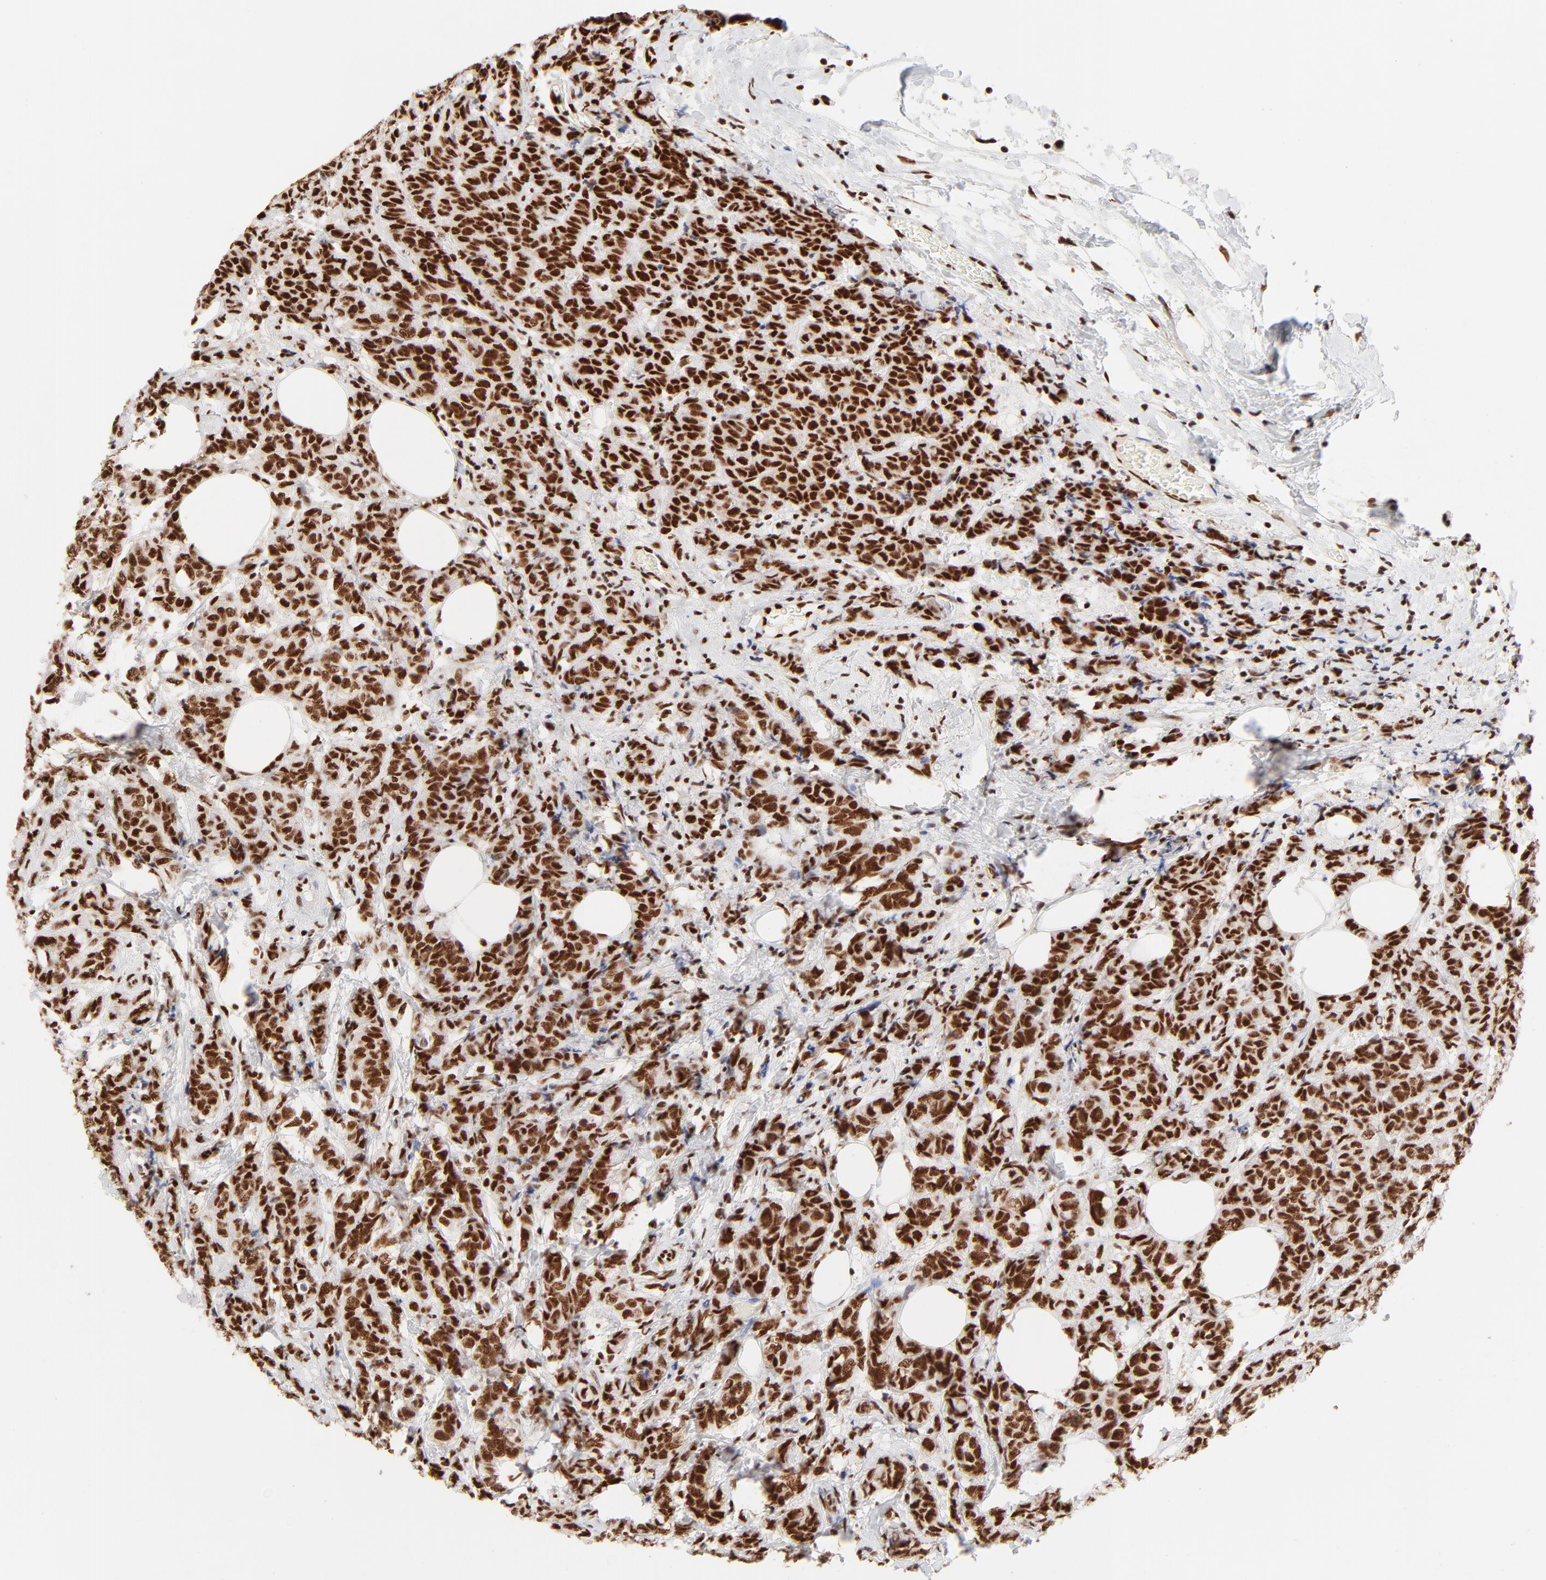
{"staining": {"intensity": "strong", "quantity": ">75%", "location": "nuclear"}, "tissue": "breast cancer", "cell_type": "Tumor cells", "image_type": "cancer", "snomed": [{"axis": "morphology", "description": "Lobular carcinoma"}, {"axis": "topography", "description": "Breast"}], "caption": "Tumor cells reveal strong nuclear staining in about >75% of cells in breast cancer.", "gene": "TARDBP", "patient": {"sex": "female", "age": 60}}